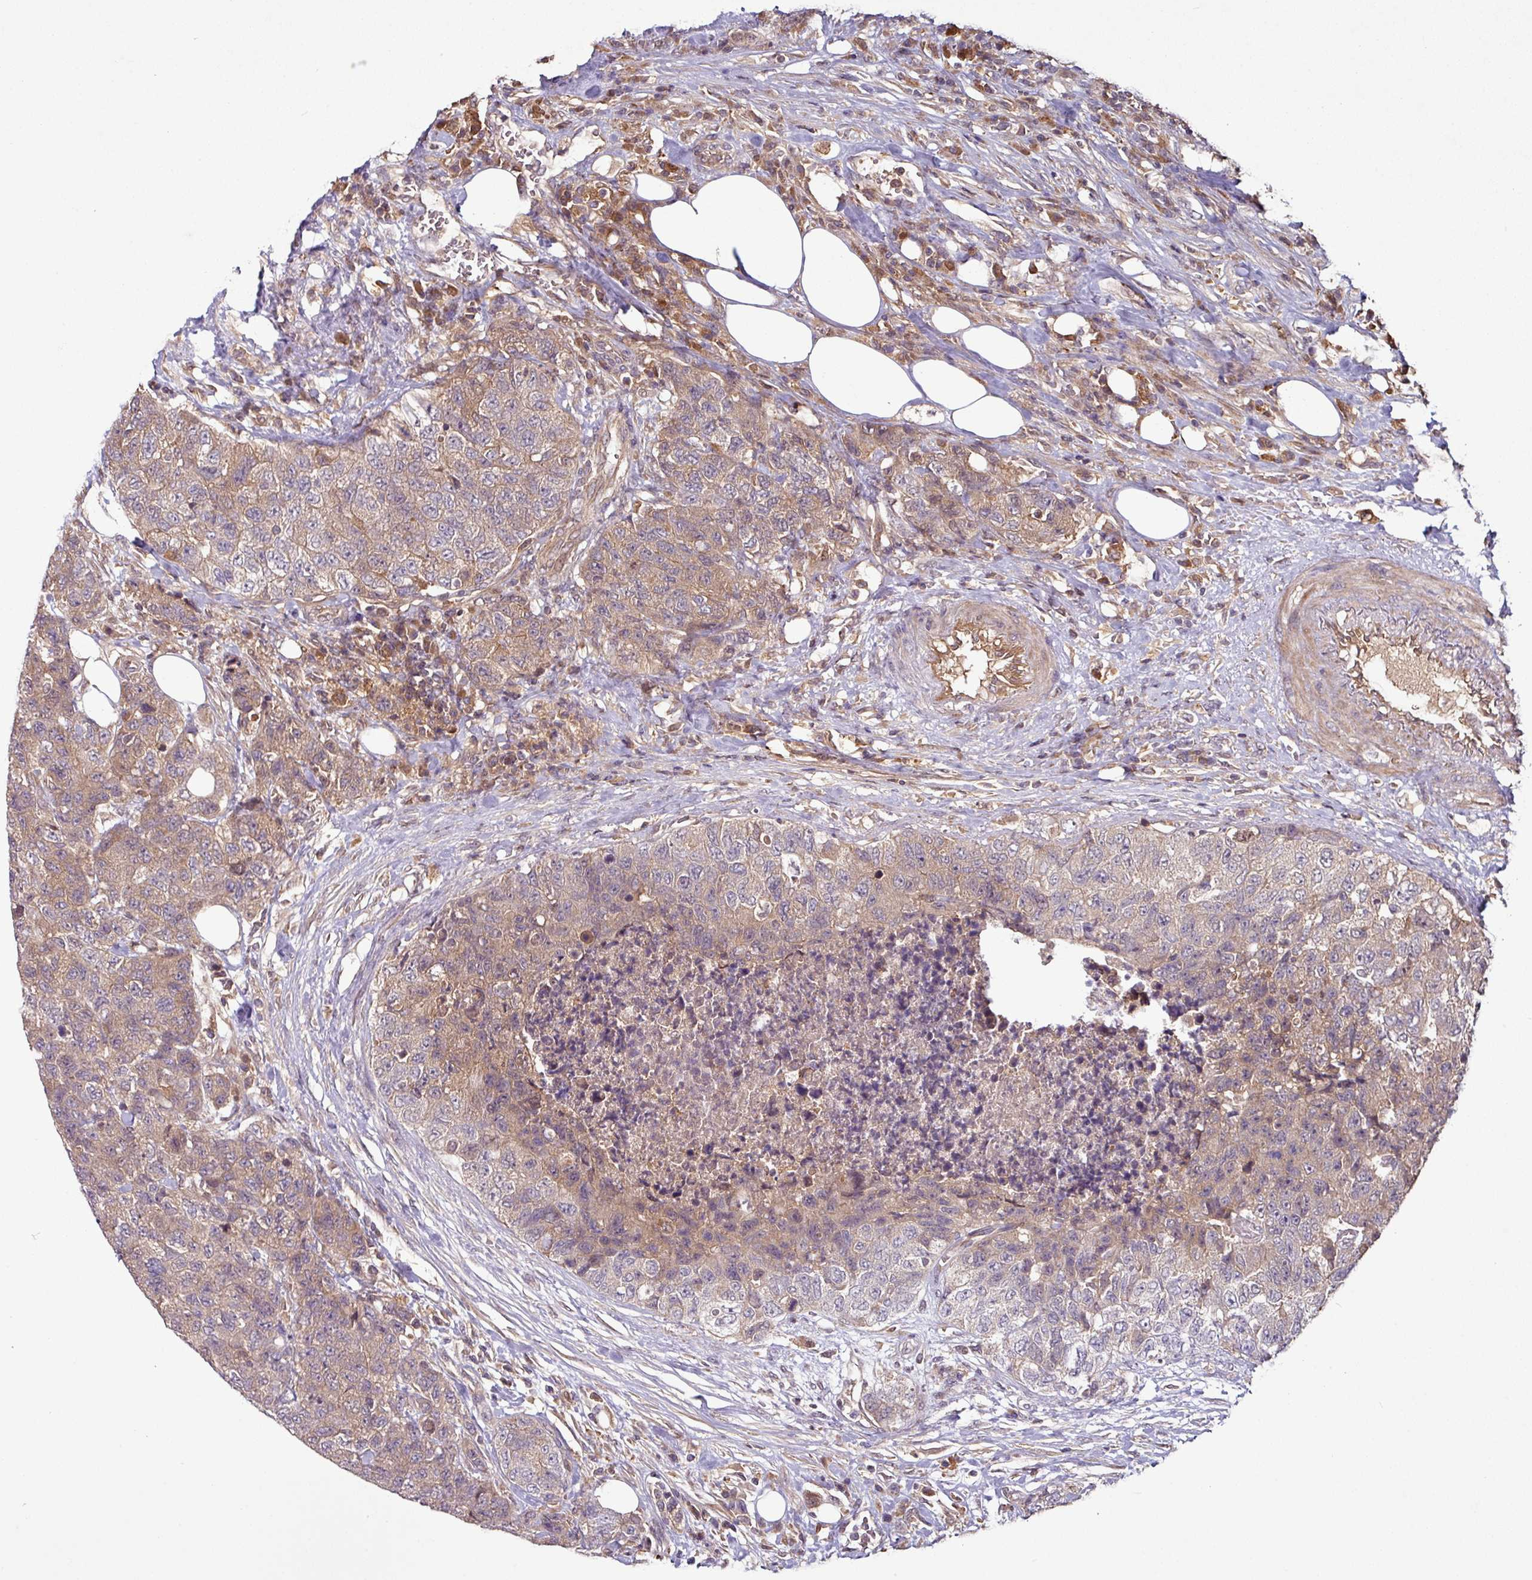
{"staining": {"intensity": "moderate", "quantity": "25%-75%", "location": "cytoplasmic/membranous"}, "tissue": "urothelial cancer", "cell_type": "Tumor cells", "image_type": "cancer", "snomed": [{"axis": "morphology", "description": "Urothelial carcinoma, High grade"}, {"axis": "topography", "description": "Urinary bladder"}], "caption": "Immunohistochemistry (IHC) photomicrograph of urothelial cancer stained for a protein (brown), which displays medium levels of moderate cytoplasmic/membranous staining in about 25%-75% of tumor cells.", "gene": "GNPDA1", "patient": {"sex": "female", "age": 78}}